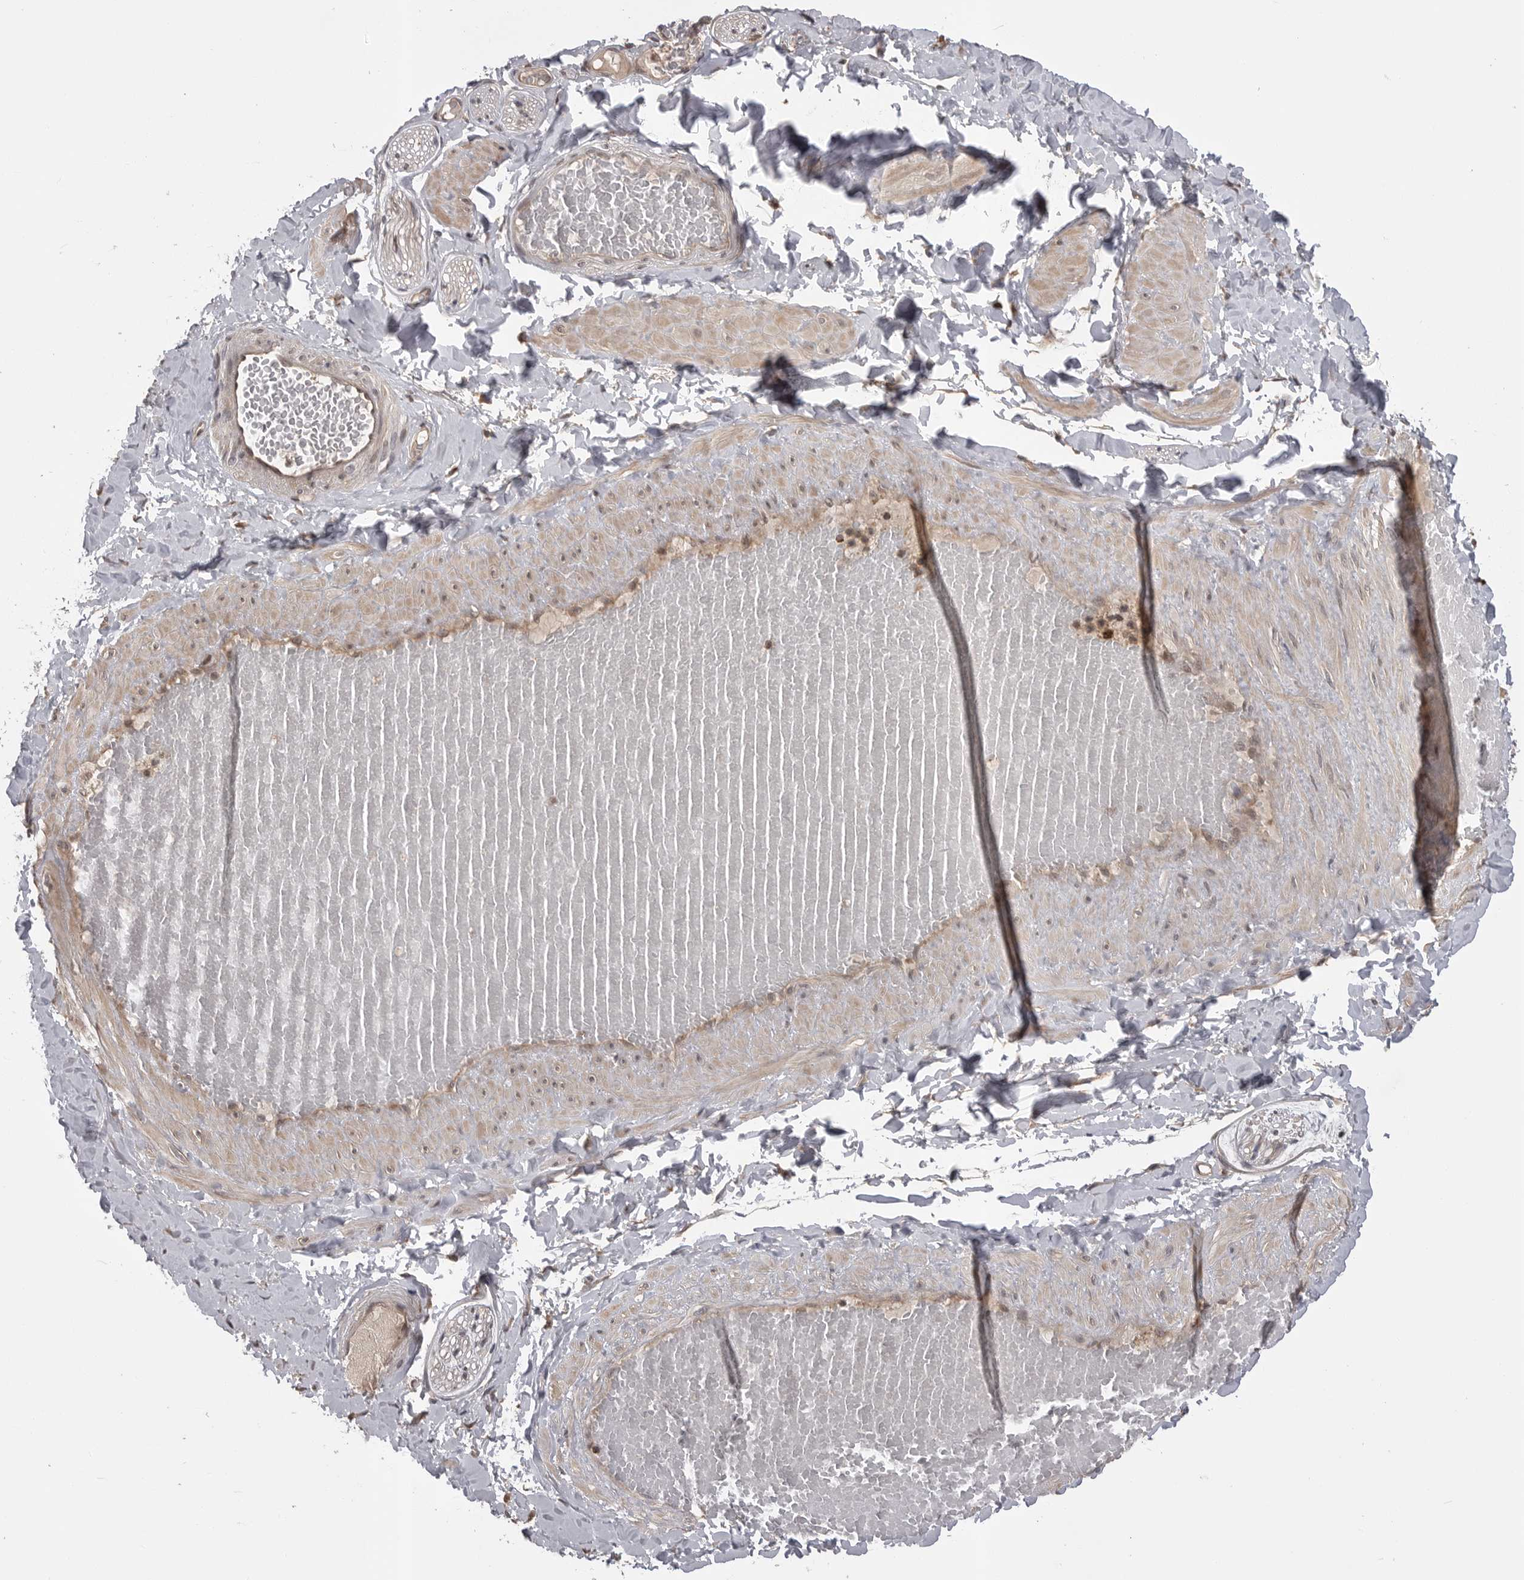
{"staining": {"intensity": "negative", "quantity": "none", "location": "none"}, "tissue": "adipose tissue", "cell_type": "Adipocytes", "image_type": "normal", "snomed": [{"axis": "morphology", "description": "Normal tissue, NOS"}, {"axis": "topography", "description": "Adipose tissue"}, {"axis": "topography", "description": "Vascular tissue"}, {"axis": "topography", "description": "Peripheral nerve tissue"}], "caption": "Micrograph shows no protein expression in adipocytes of normal adipose tissue.", "gene": "AOAH", "patient": {"sex": "male", "age": 25}}